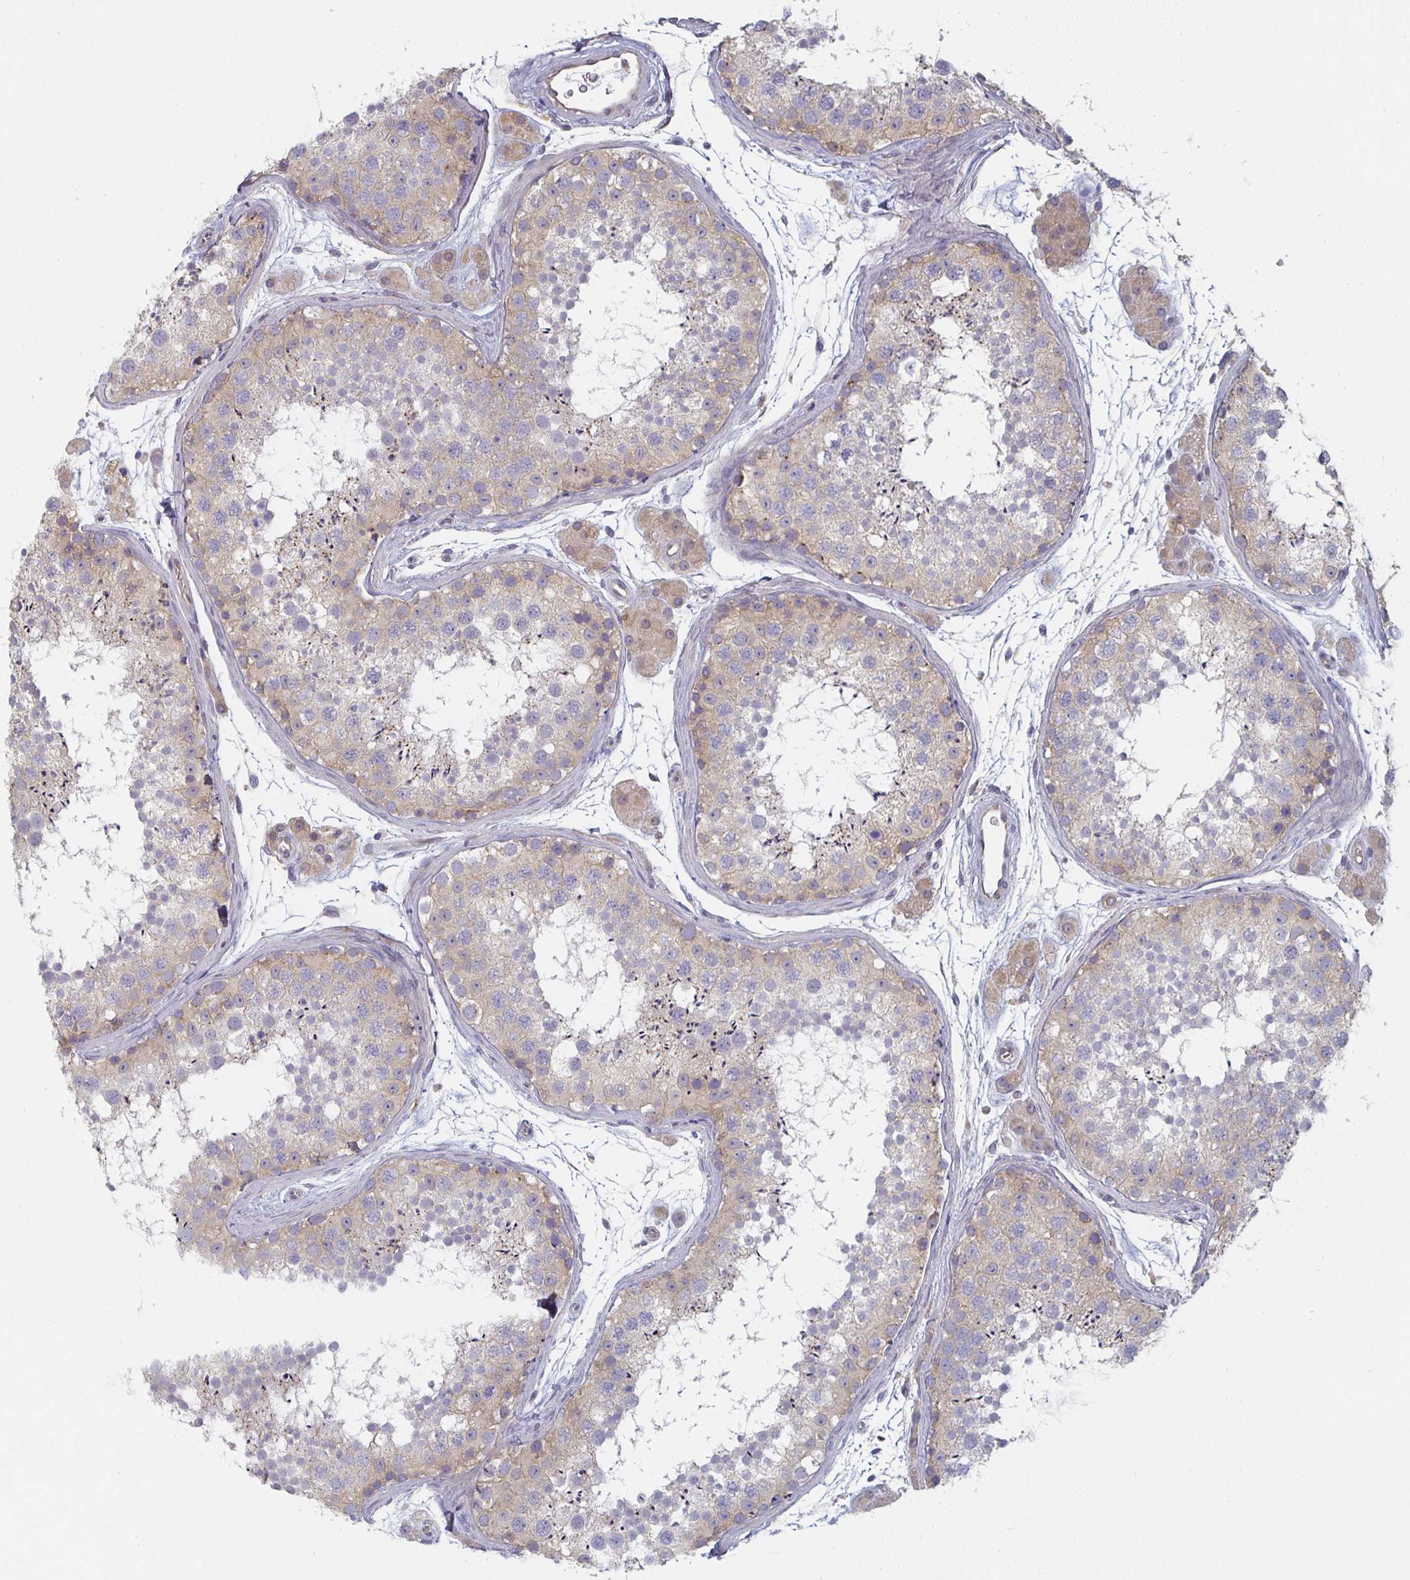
{"staining": {"intensity": "weak", "quantity": "25%-75%", "location": "cytoplasmic/membranous"}, "tissue": "testis", "cell_type": "Cells in seminiferous ducts", "image_type": "normal", "snomed": [{"axis": "morphology", "description": "Normal tissue, NOS"}, {"axis": "topography", "description": "Testis"}], "caption": "A brown stain highlights weak cytoplasmic/membranous positivity of a protein in cells in seminiferous ducts of normal human testis. The protein of interest is shown in brown color, while the nuclei are stained blue.", "gene": "CTHRC1", "patient": {"sex": "male", "age": 41}}